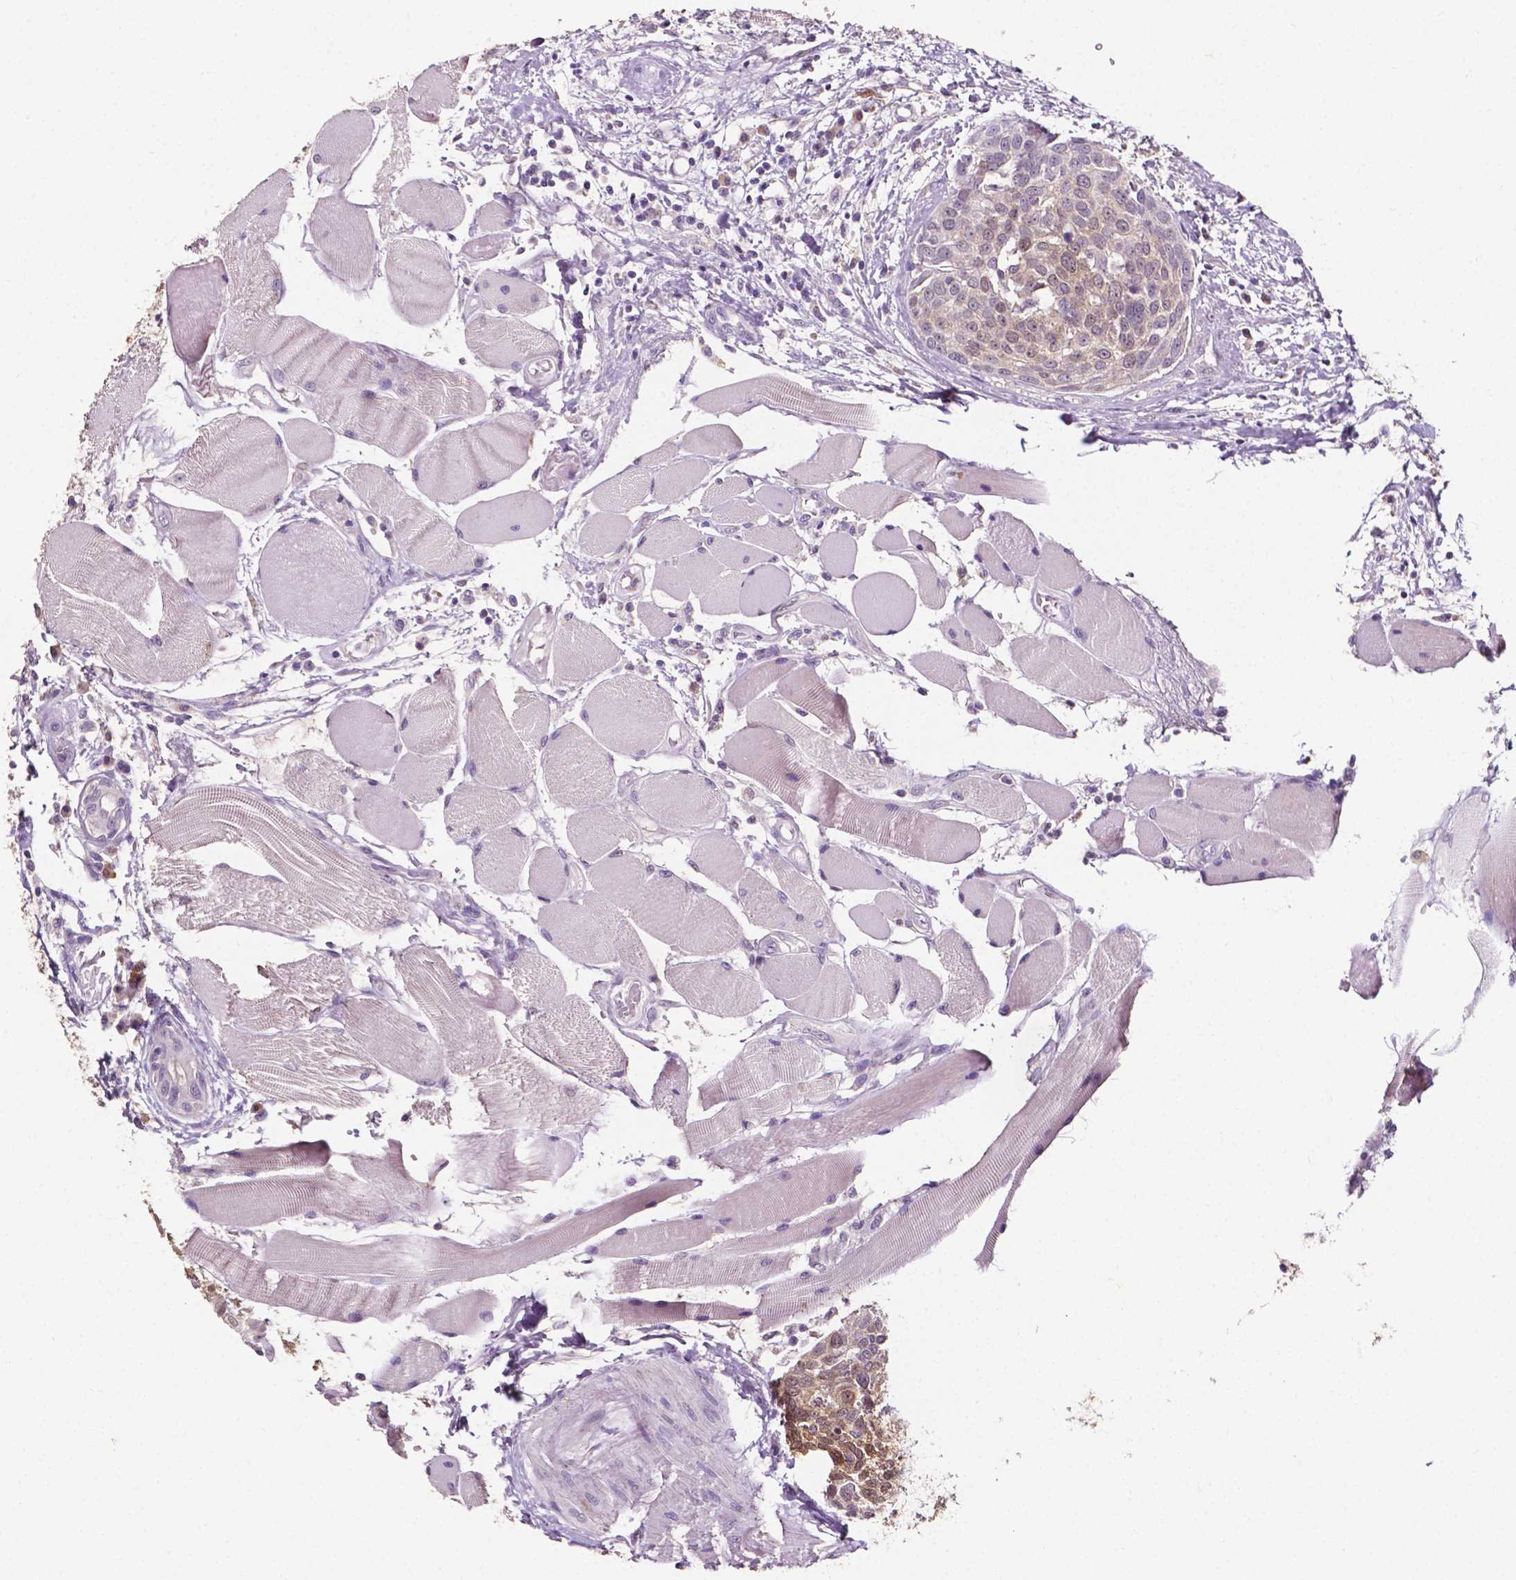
{"staining": {"intensity": "weak", "quantity": "<25%", "location": "cytoplasmic/membranous"}, "tissue": "head and neck cancer", "cell_type": "Tumor cells", "image_type": "cancer", "snomed": [{"axis": "morphology", "description": "Squamous cell carcinoma, NOS"}, {"axis": "topography", "description": "Oral tissue"}, {"axis": "topography", "description": "Head-Neck"}], "caption": "IHC of human head and neck cancer exhibits no staining in tumor cells. (Brightfield microscopy of DAB (3,3'-diaminobenzidine) immunohistochemistry at high magnification).", "gene": "PSAT1", "patient": {"sex": "male", "age": 64}}